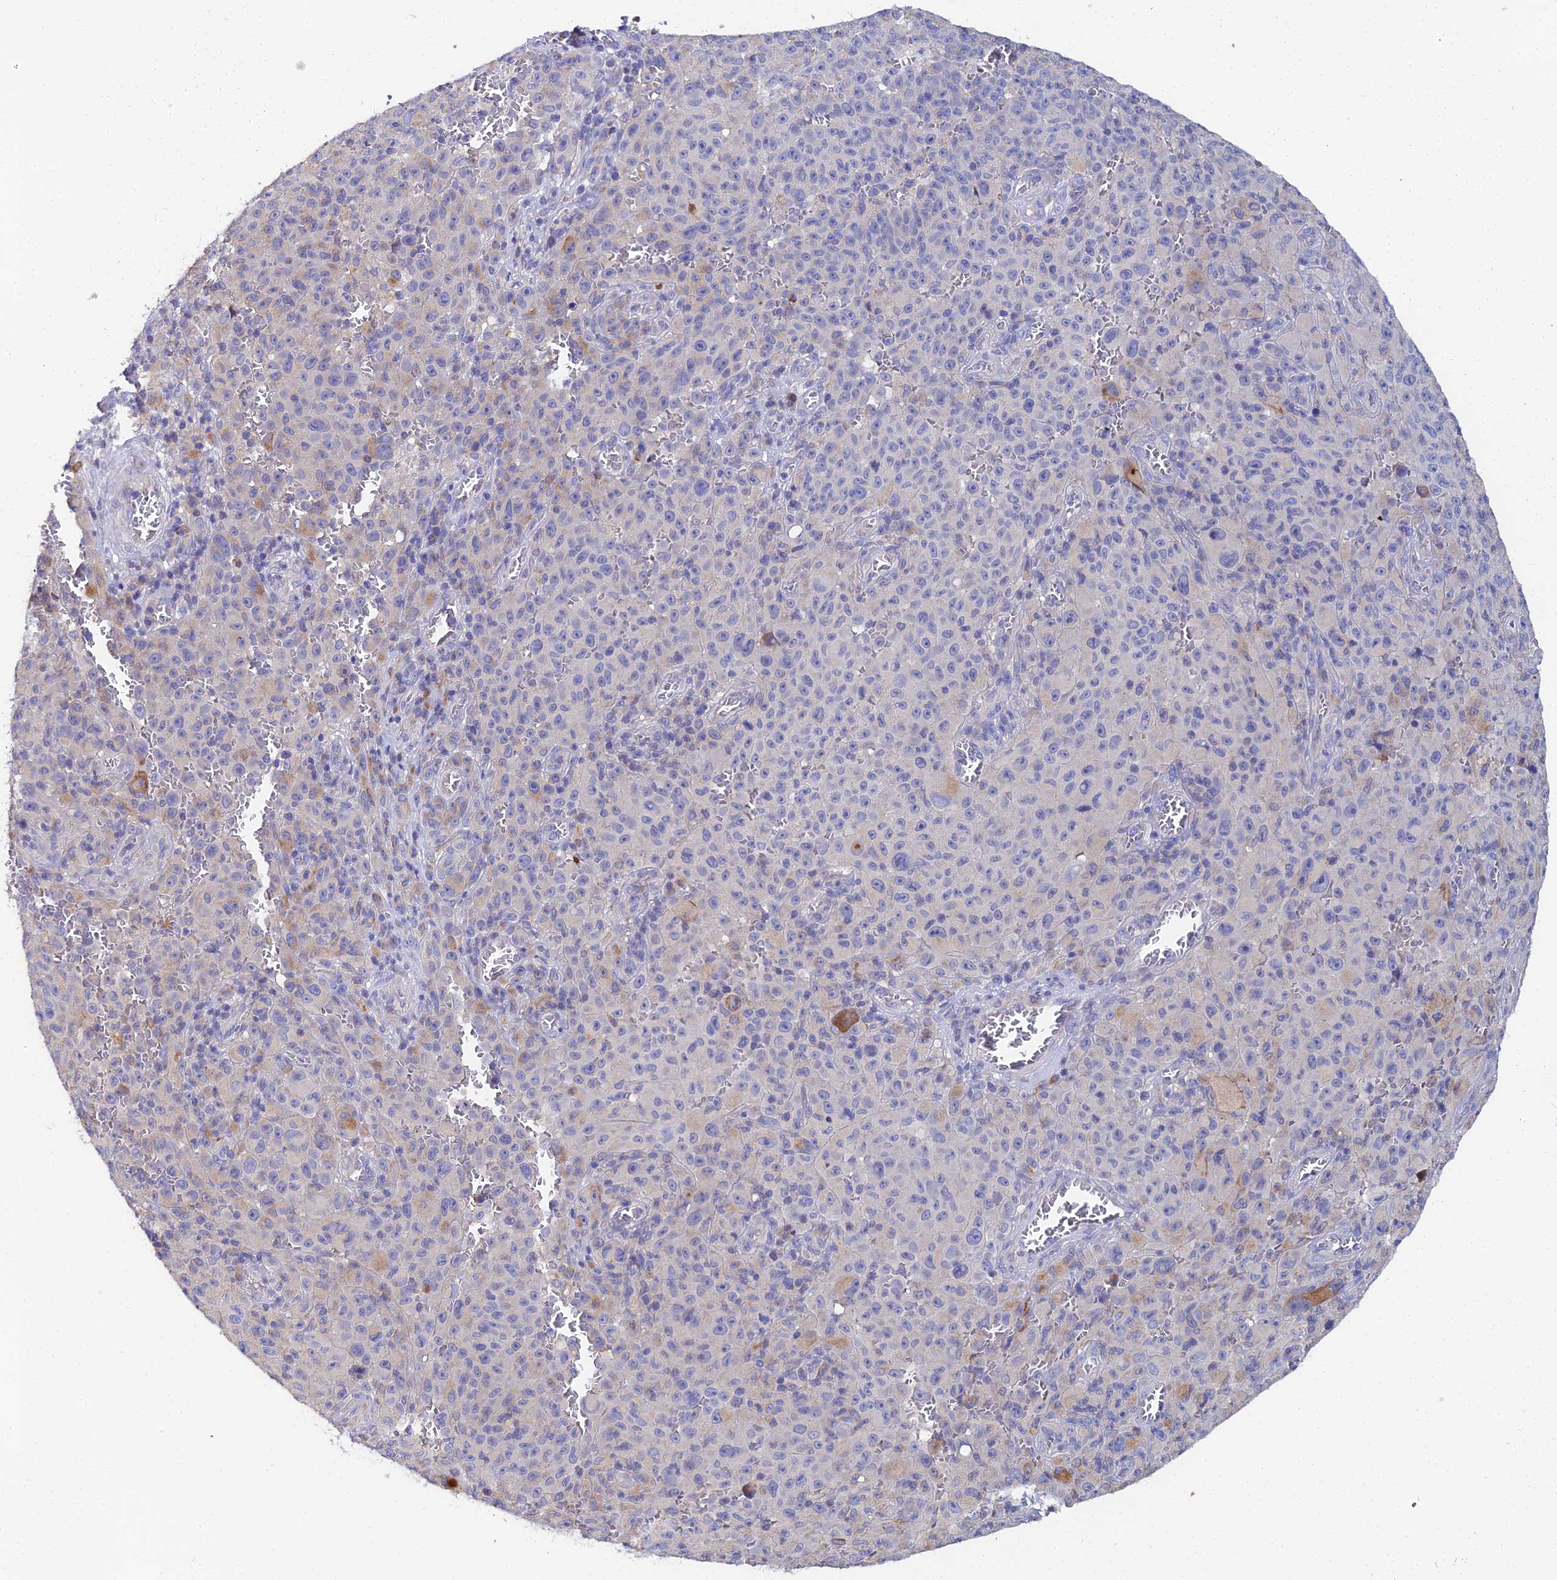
{"staining": {"intensity": "negative", "quantity": "none", "location": "none"}, "tissue": "melanoma", "cell_type": "Tumor cells", "image_type": "cancer", "snomed": [{"axis": "morphology", "description": "Malignant melanoma, NOS"}, {"axis": "topography", "description": "Skin"}], "caption": "Tumor cells show no significant protein positivity in malignant melanoma.", "gene": "UBE2L3", "patient": {"sex": "female", "age": 82}}